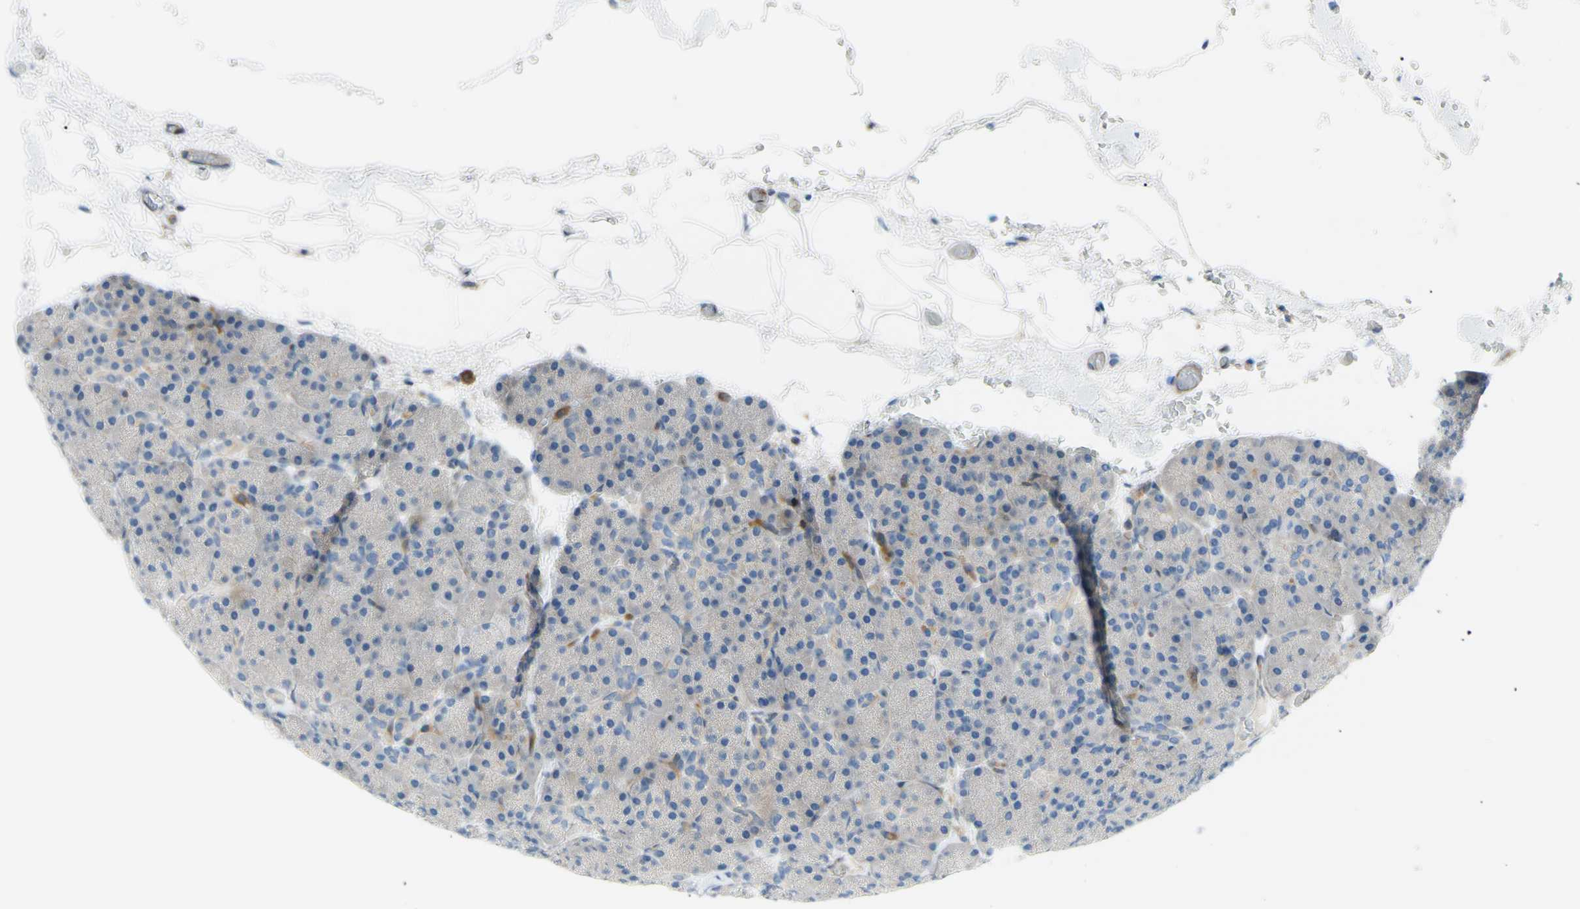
{"staining": {"intensity": "negative", "quantity": "none", "location": "none"}, "tissue": "pancreas", "cell_type": "Exocrine glandular cells", "image_type": "normal", "snomed": [{"axis": "morphology", "description": "Normal tissue, NOS"}, {"axis": "topography", "description": "Pancreas"}], "caption": "A high-resolution histopathology image shows IHC staining of benign pancreas, which reveals no significant staining in exocrine glandular cells.", "gene": "PAK2", "patient": {"sex": "female", "age": 35}}